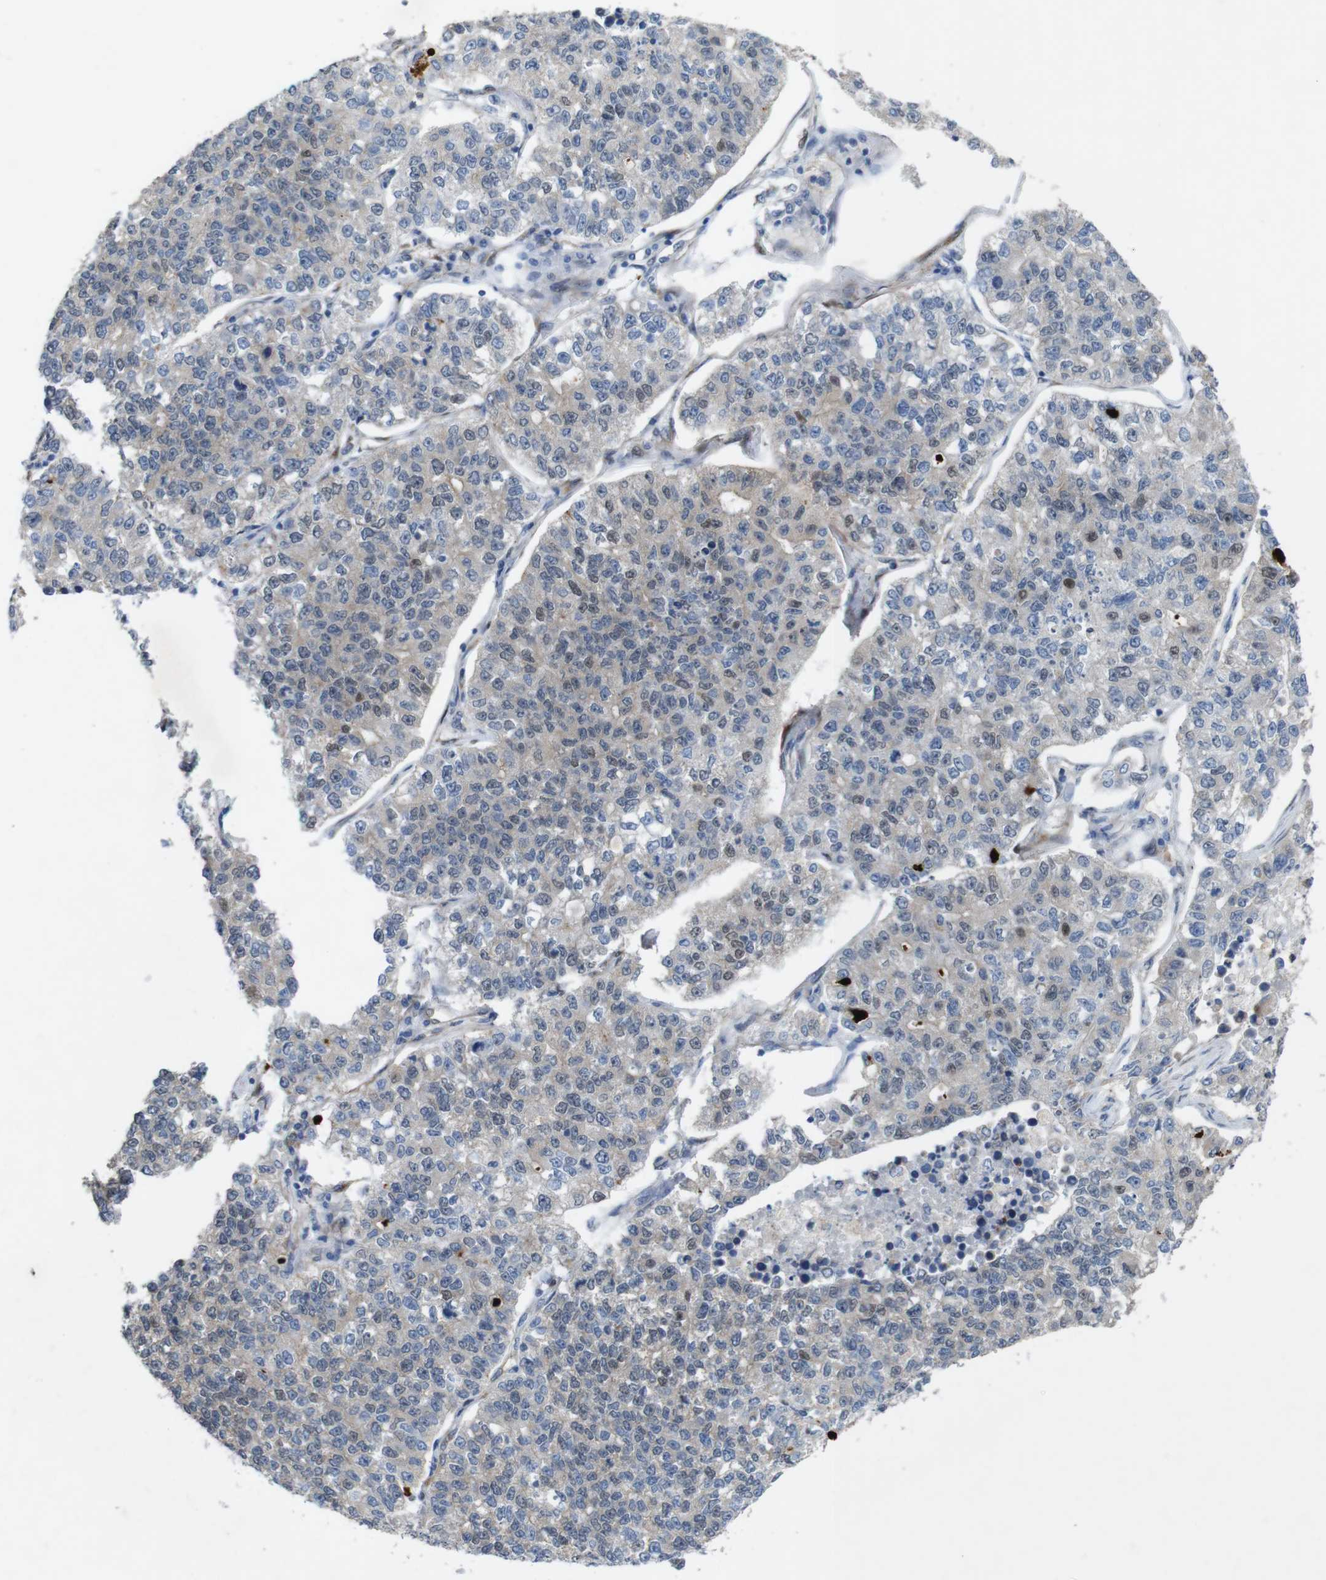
{"staining": {"intensity": "weak", "quantity": ">75%", "location": "cytoplasmic/membranous"}, "tissue": "lung cancer", "cell_type": "Tumor cells", "image_type": "cancer", "snomed": [{"axis": "morphology", "description": "Adenocarcinoma, NOS"}, {"axis": "topography", "description": "Lung"}], "caption": "Immunohistochemical staining of human adenocarcinoma (lung) demonstrates low levels of weak cytoplasmic/membranous staining in about >75% of tumor cells.", "gene": "PTGER4", "patient": {"sex": "male", "age": 49}}